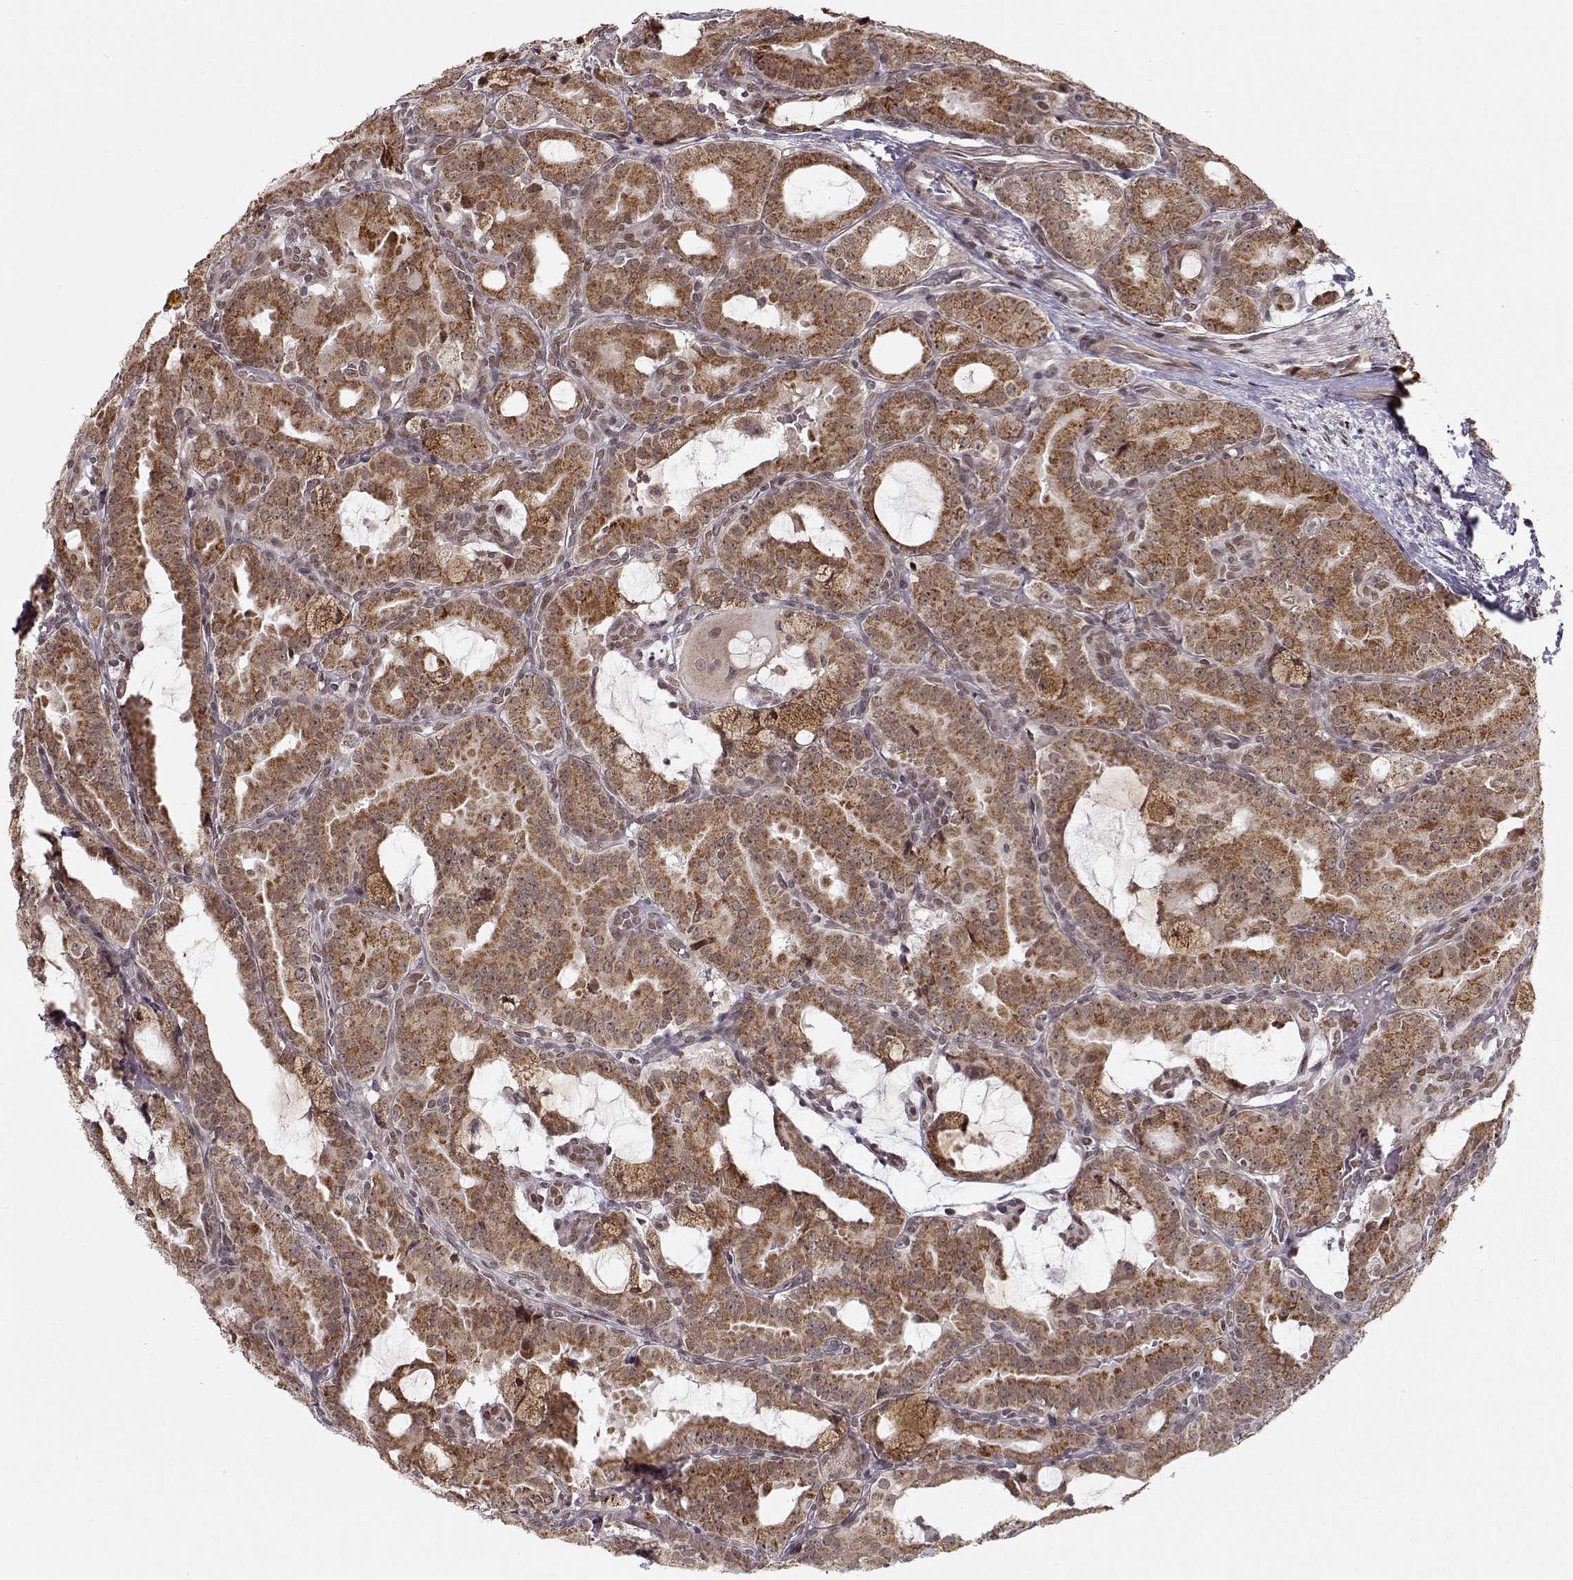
{"staining": {"intensity": "strong", "quantity": ">75%", "location": "cytoplasmic/membranous"}, "tissue": "prostate cancer", "cell_type": "Tumor cells", "image_type": "cancer", "snomed": [{"axis": "morphology", "description": "Adenocarcinoma, NOS"}, {"axis": "morphology", "description": "Adenocarcinoma, High grade"}, {"axis": "topography", "description": "Prostate"}], "caption": "Immunohistochemical staining of human adenocarcinoma (high-grade) (prostate) exhibits high levels of strong cytoplasmic/membranous staining in approximately >75% of tumor cells. (Brightfield microscopy of DAB IHC at high magnification).", "gene": "RAI1", "patient": {"sex": "male", "age": 64}}